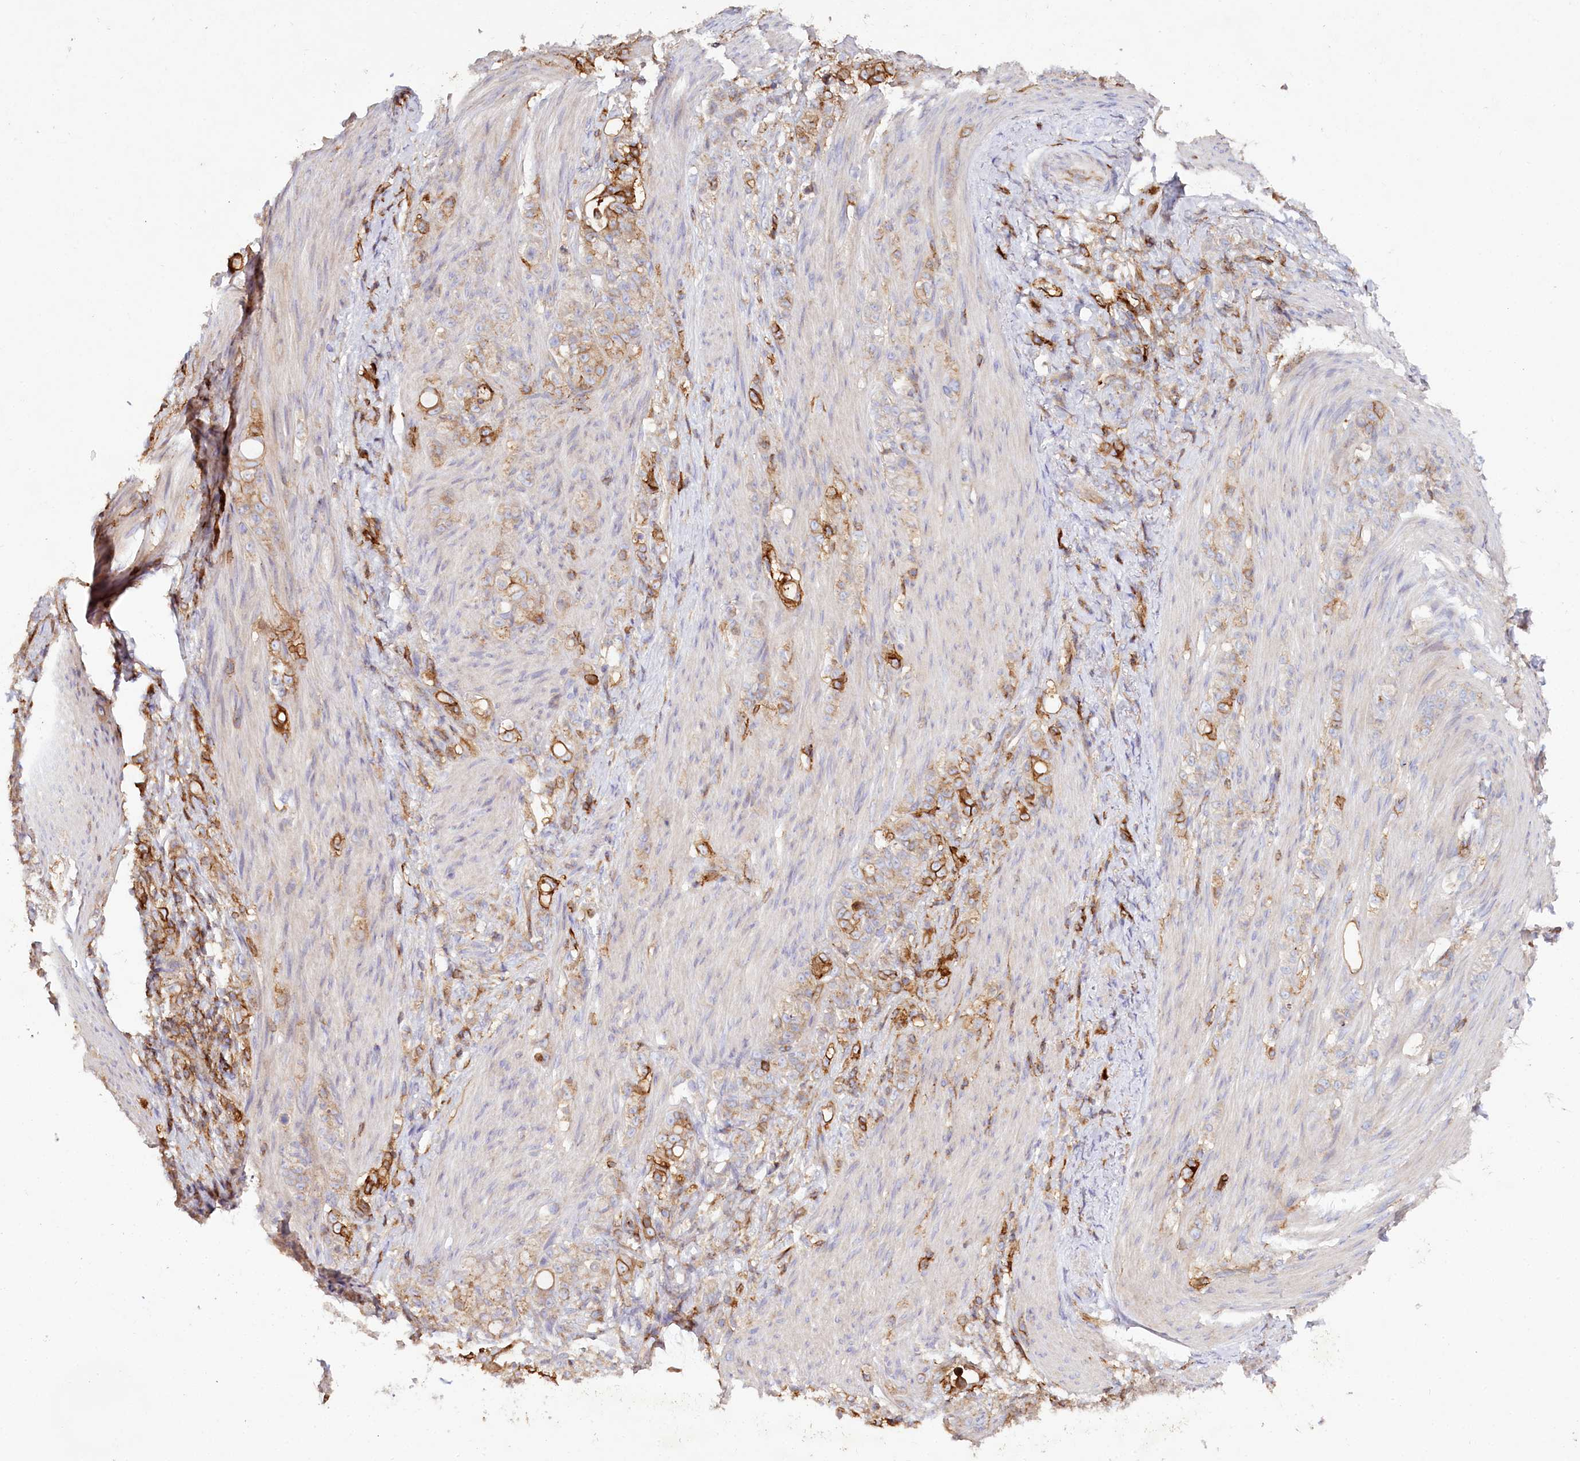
{"staining": {"intensity": "moderate", "quantity": ">75%", "location": "cytoplasmic/membranous"}, "tissue": "stomach cancer", "cell_type": "Tumor cells", "image_type": "cancer", "snomed": [{"axis": "morphology", "description": "Adenocarcinoma, NOS"}, {"axis": "topography", "description": "Stomach"}], "caption": "This is a micrograph of immunohistochemistry staining of stomach cancer (adenocarcinoma), which shows moderate positivity in the cytoplasmic/membranous of tumor cells.", "gene": "RBP5", "patient": {"sex": "female", "age": 79}}